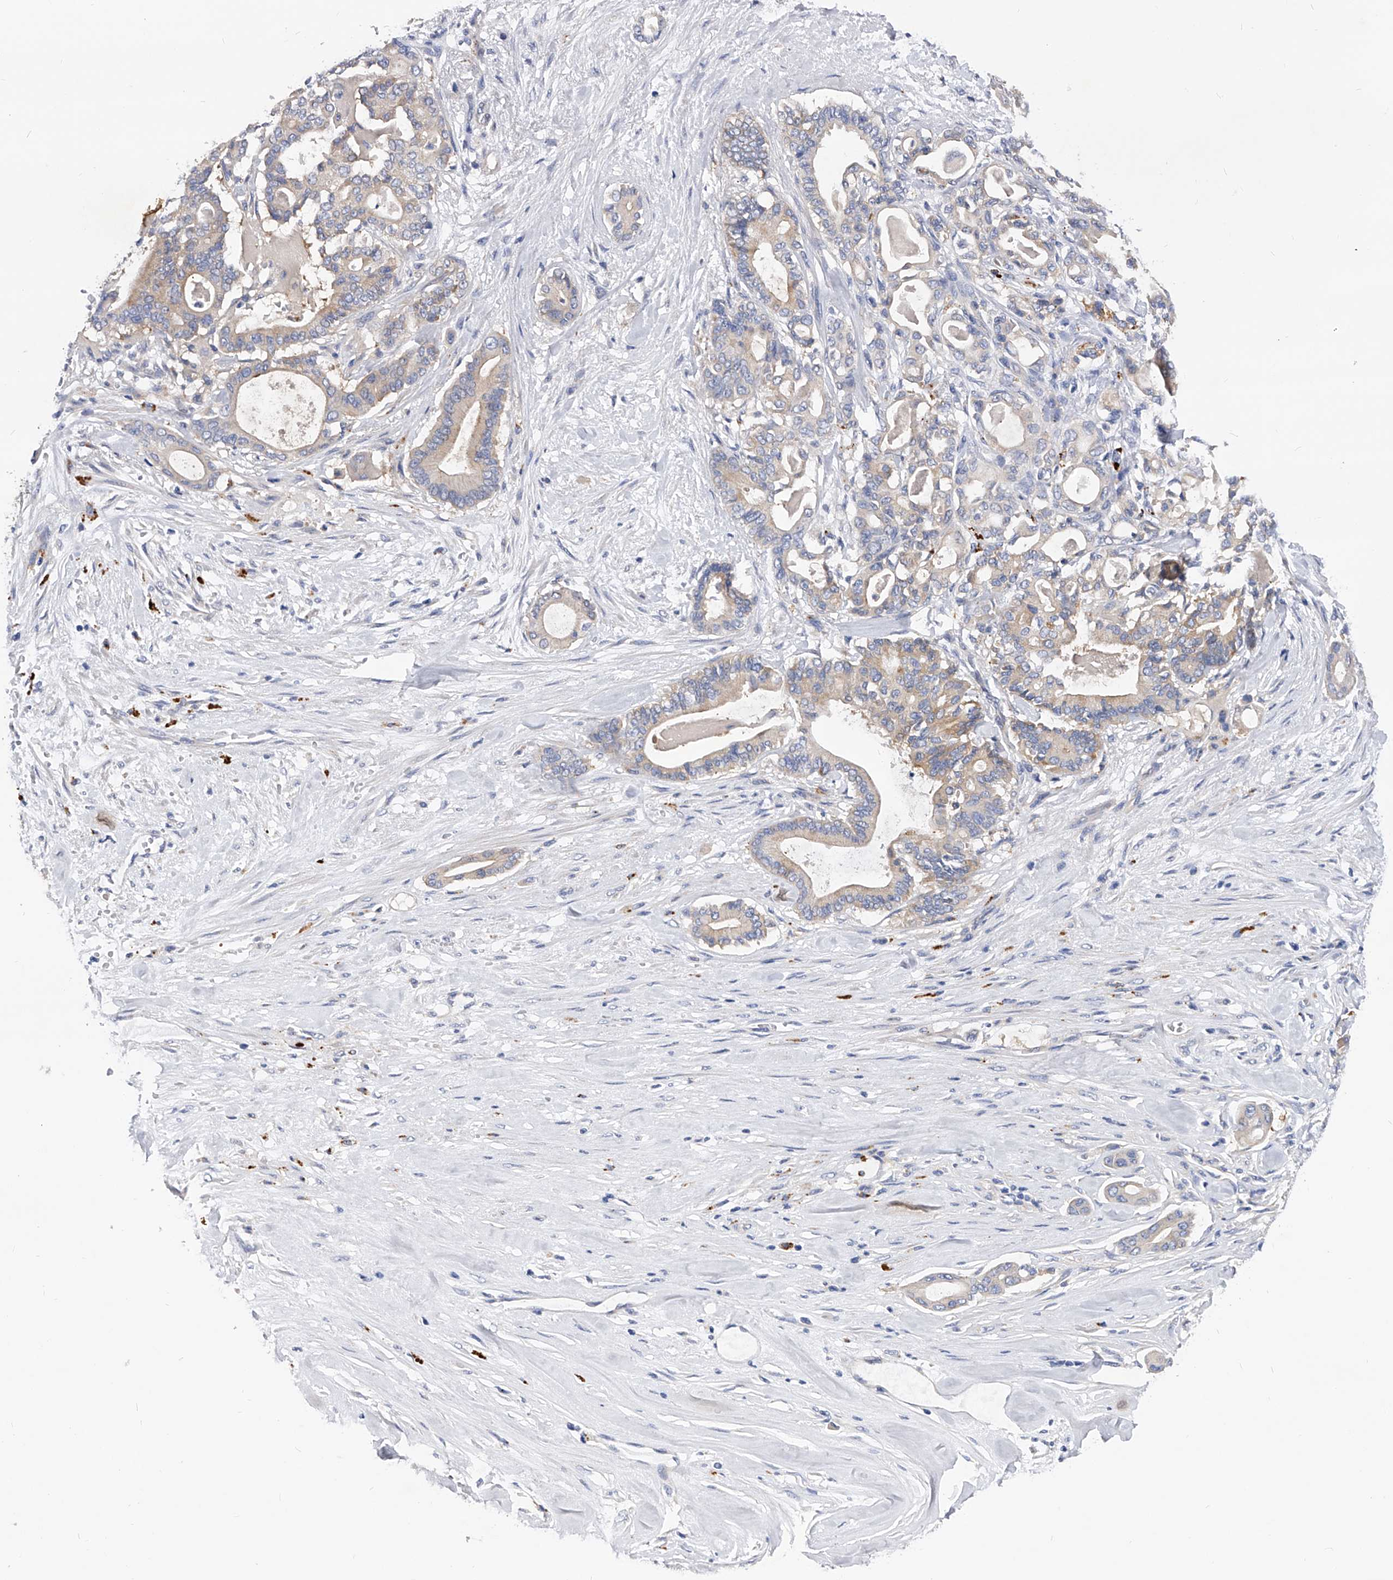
{"staining": {"intensity": "weak", "quantity": "<25%", "location": "cytoplasmic/membranous"}, "tissue": "pancreatic cancer", "cell_type": "Tumor cells", "image_type": "cancer", "snomed": [{"axis": "morphology", "description": "Adenocarcinoma, NOS"}, {"axis": "topography", "description": "Pancreas"}], "caption": "Tumor cells are negative for protein expression in human pancreatic cancer.", "gene": "PPP5C", "patient": {"sex": "male", "age": 63}}